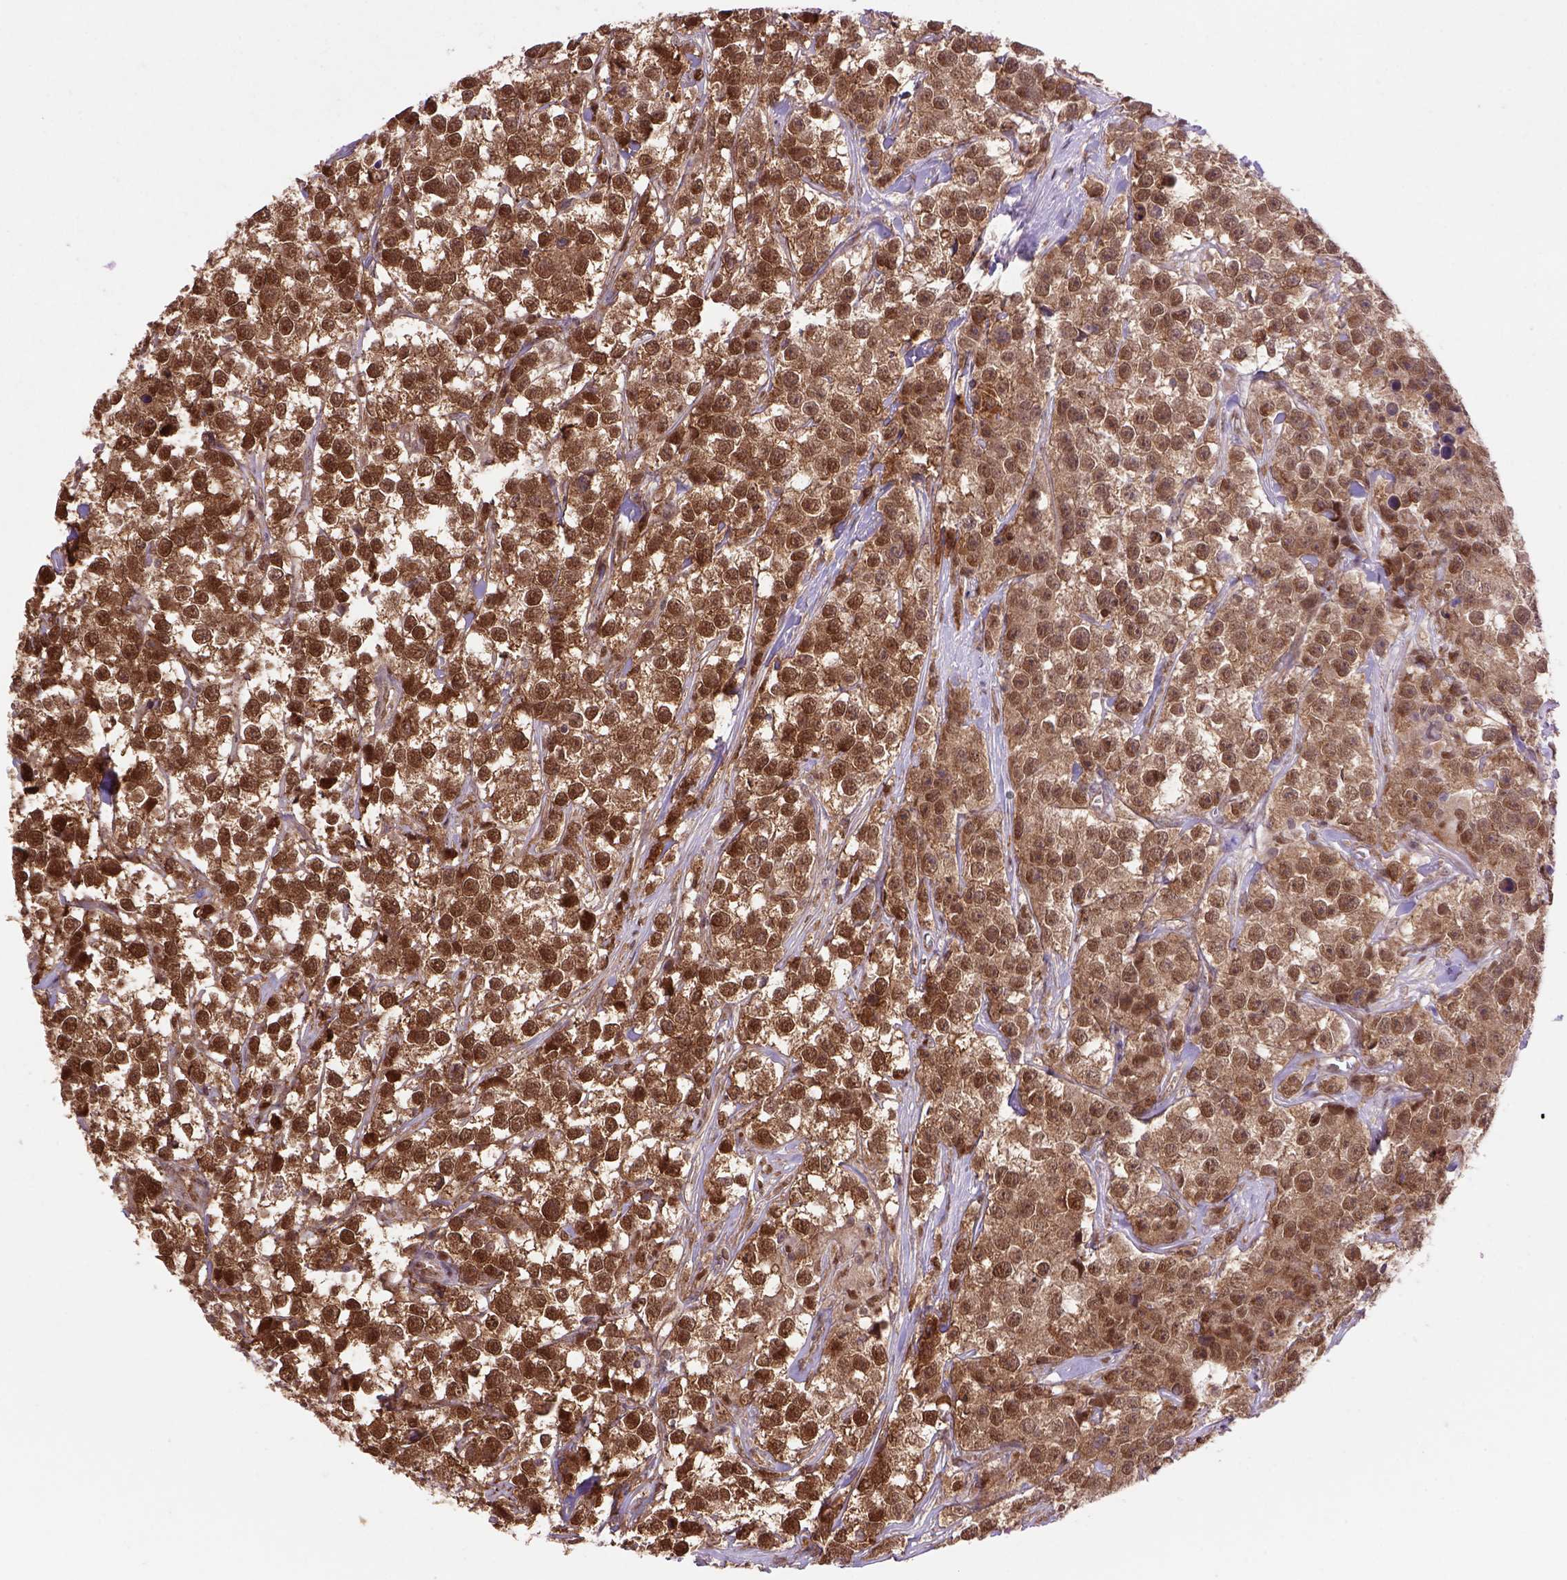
{"staining": {"intensity": "strong", "quantity": ">75%", "location": "cytoplasmic/membranous,nuclear"}, "tissue": "testis cancer", "cell_type": "Tumor cells", "image_type": "cancer", "snomed": [{"axis": "morphology", "description": "Seminoma, NOS"}, {"axis": "topography", "description": "Testis"}], "caption": "High-magnification brightfield microscopy of seminoma (testis) stained with DAB (brown) and counterstained with hematoxylin (blue). tumor cells exhibit strong cytoplasmic/membranous and nuclear staining is seen in about>75% of cells.", "gene": "PSMC2", "patient": {"sex": "male", "age": 59}}